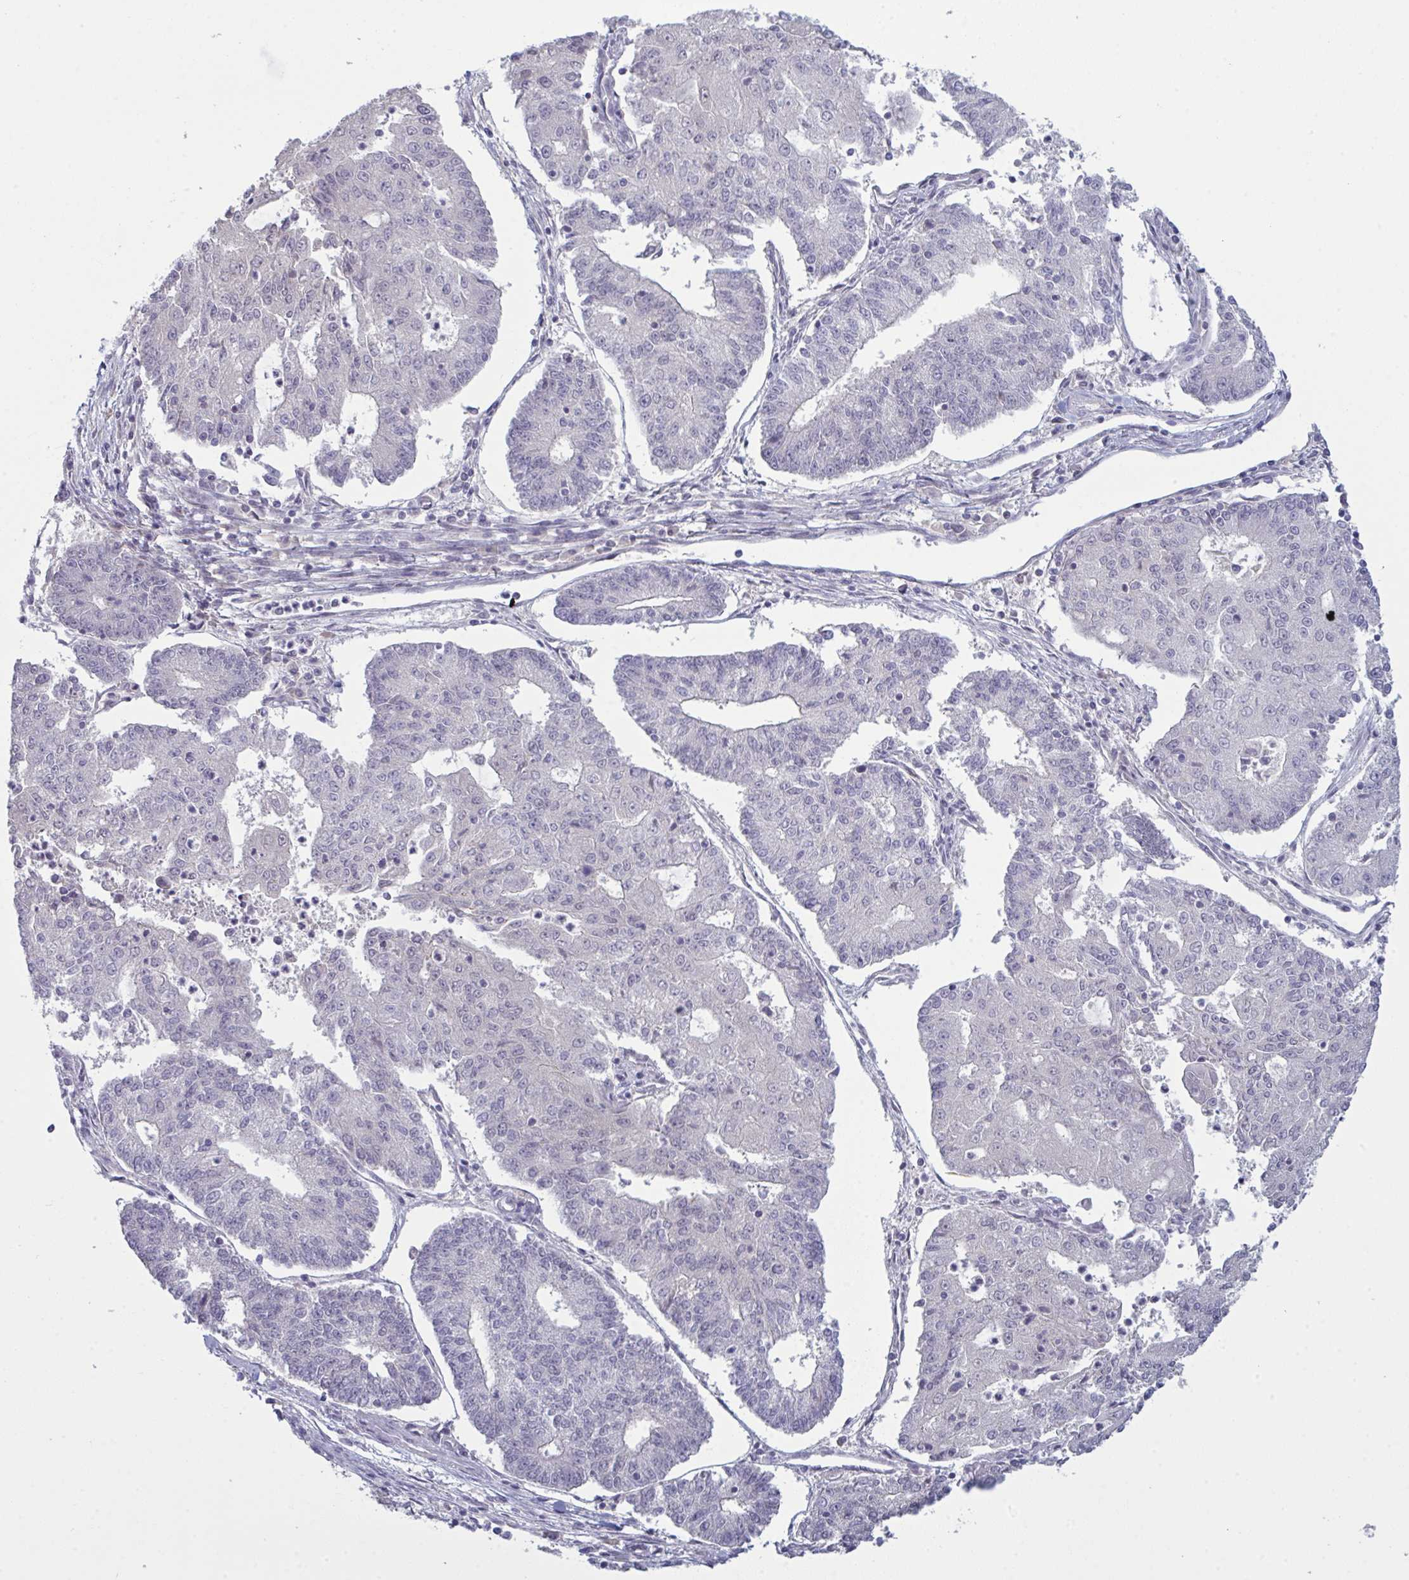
{"staining": {"intensity": "negative", "quantity": "none", "location": "none"}, "tissue": "endometrial cancer", "cell_type": "Tumor cells", "image_type": "cancer", "snomed": [{"axis": "morphology", "description": "Adenocarcinoma, NOS"}, {"axis": "topography", "description": "Endometrium"}], "caption": "Endometrial adenocarcinoma was stained to show a protein in brown. There is no significant expression in tumor cells.", "gene": "ZNF784", "patient": {"sex": "female", "age": 56}}